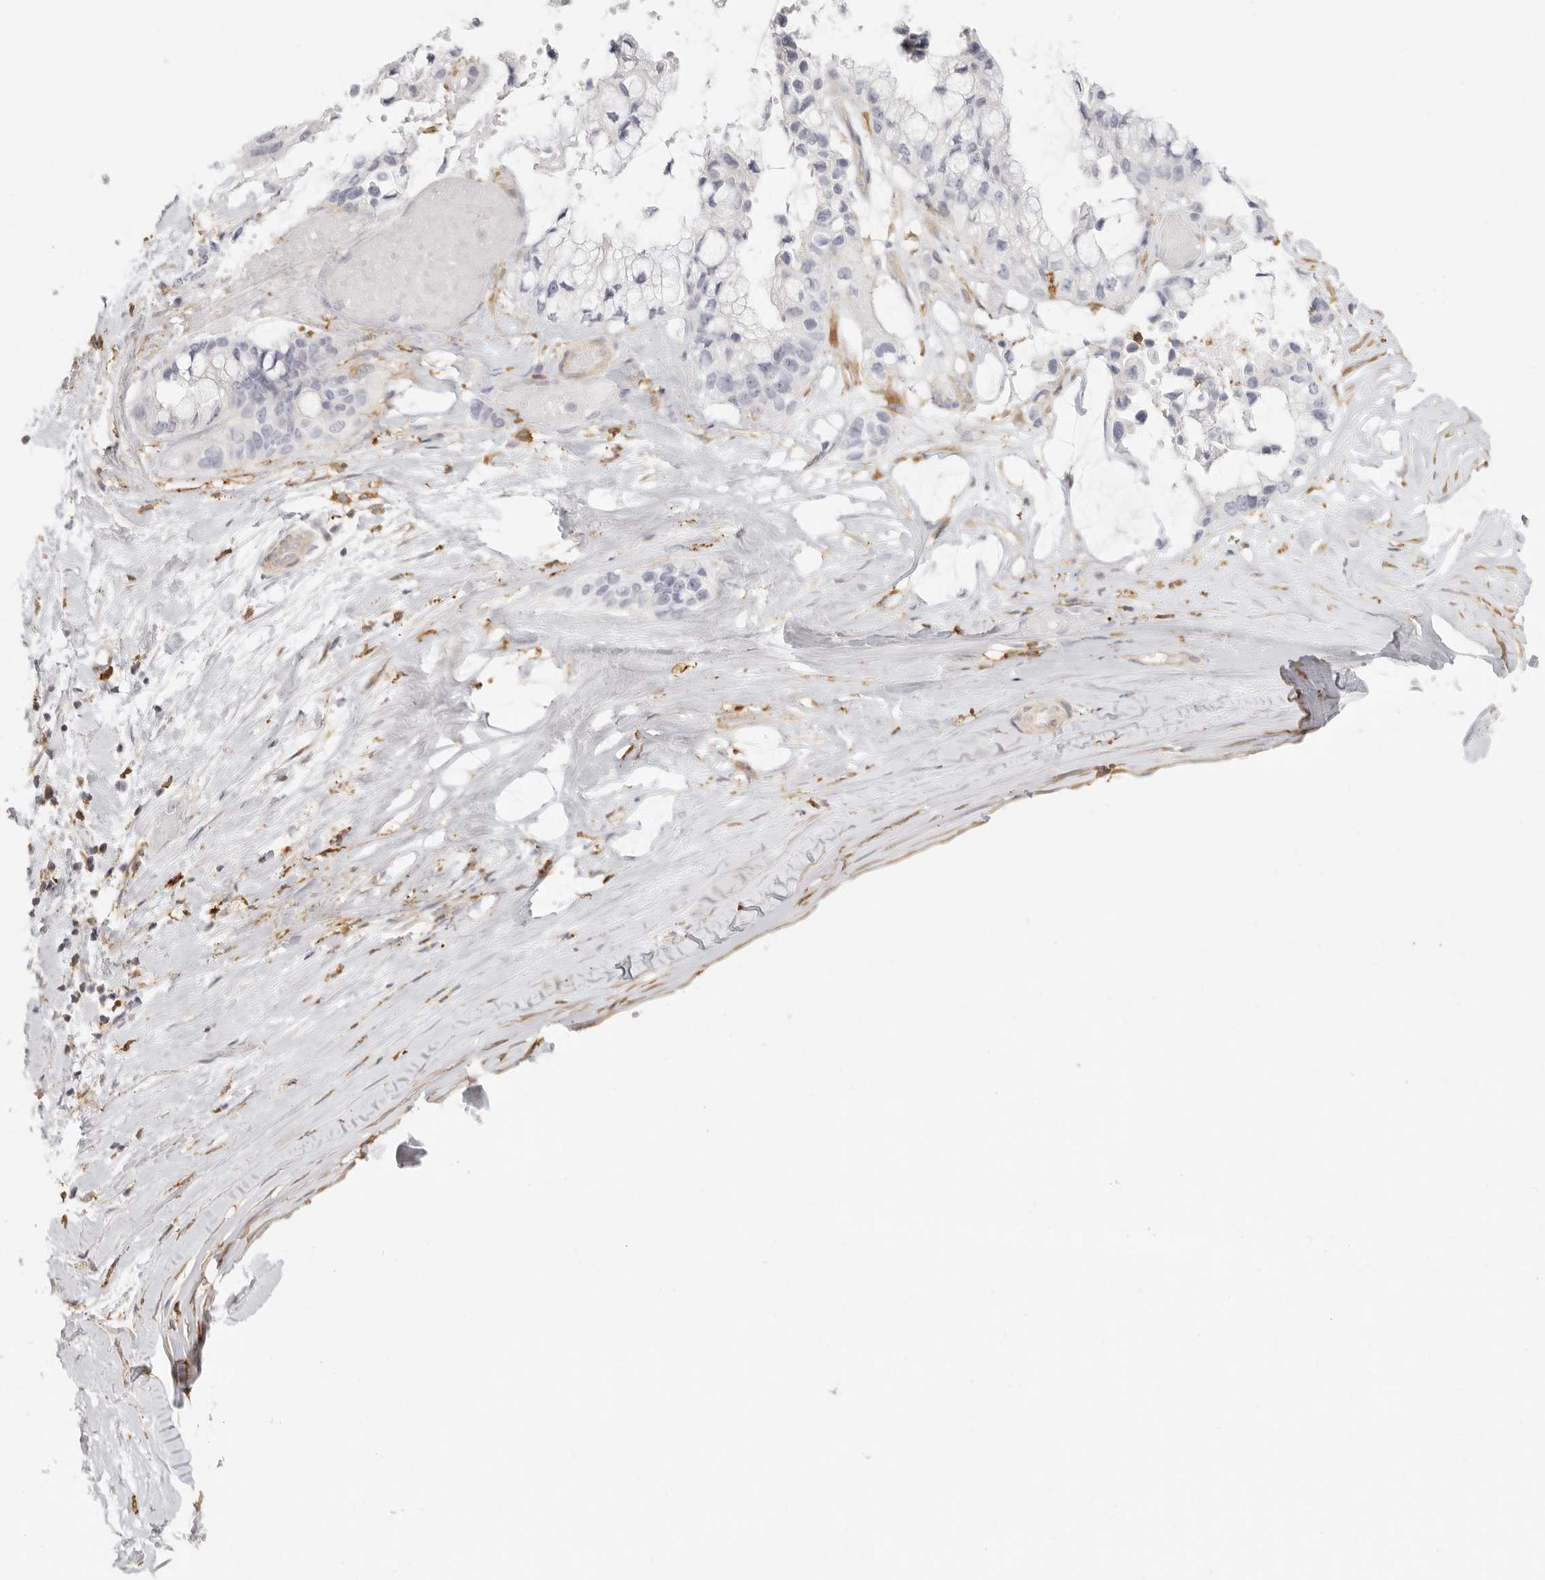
{"staining": {"intensity": "negative", "quantity": "none", "location": "none"}, "tissue": "ovarian cancer", "cell_type": "Tumor cells", "image_type": "cancer", "snomed": [{"axis": "morphology", "description": "Cystadenocarcinoma, mucinous, NOS"}, {"axis": "topography", "description": "Ovary"}], "caption": "DAB (3,3'-diaminobenzidine) immunohistochemical staining of ovarian cancer shows no significant staining in tumor cells.", "gene": "NIBAN1", "patient": {"sex": "female", "age": 39}}